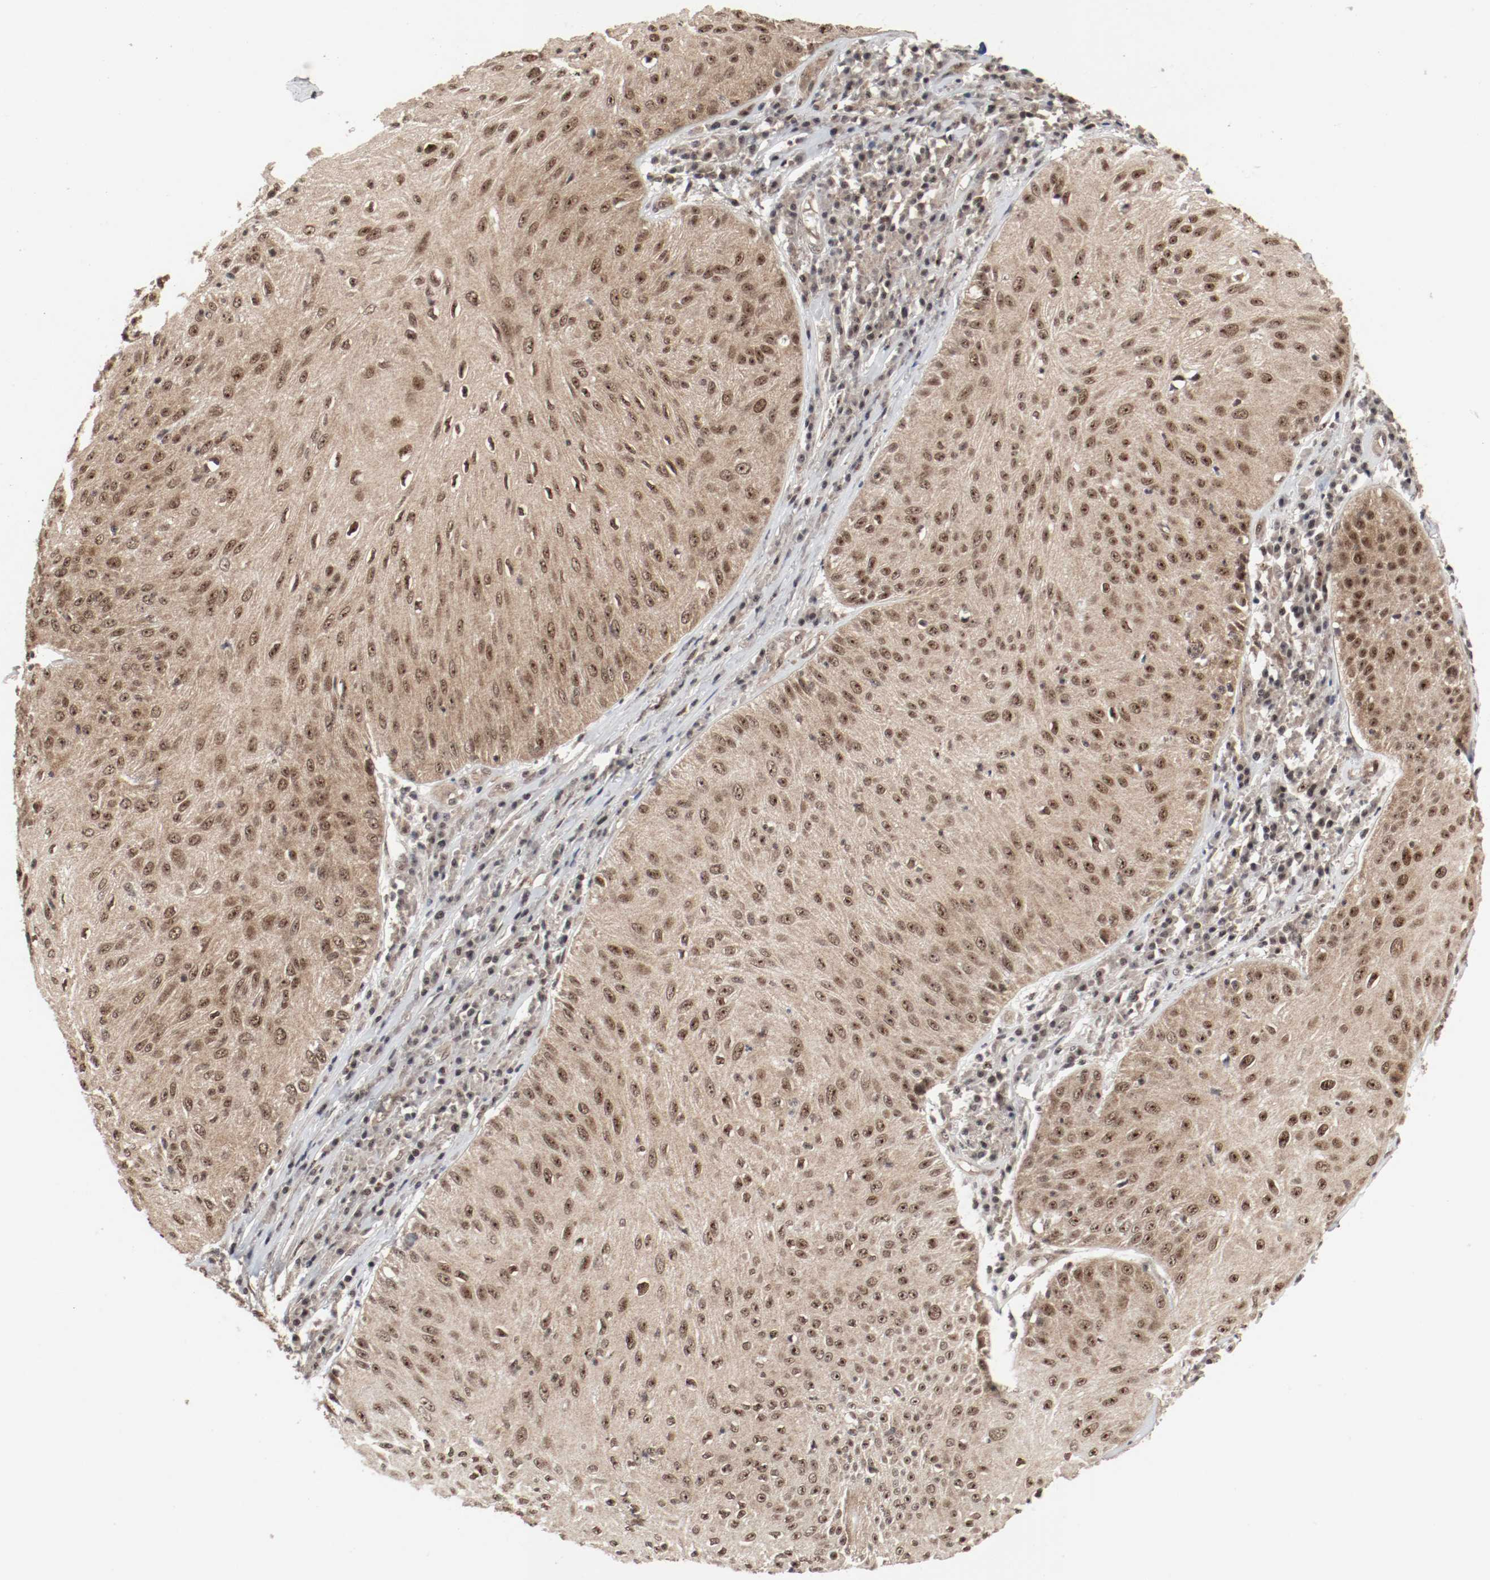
{"staining": {"intensity": "moderate", "quantity": ">75%", "location": "cytoplasmic/membranous,nuclear"}, "tissue": "skin cancer", "cell_type": "Tumor cells", "image_type": "cancer", "snomed": [{"axis": "morphology", "description": "Squamous cell carcinoma, NOS"}, {"axis": "topography", "description": "Skin"}], "caption": "Immunohistochemistry (DAB) staining of skin squamous cell carcinoma reveals moderate cytoplasmic/membranous and nuclear protein expression in about >75% of tumor cells.", "gene": "CSNK2B", "patient": {"sex": "male", "age": 65}}